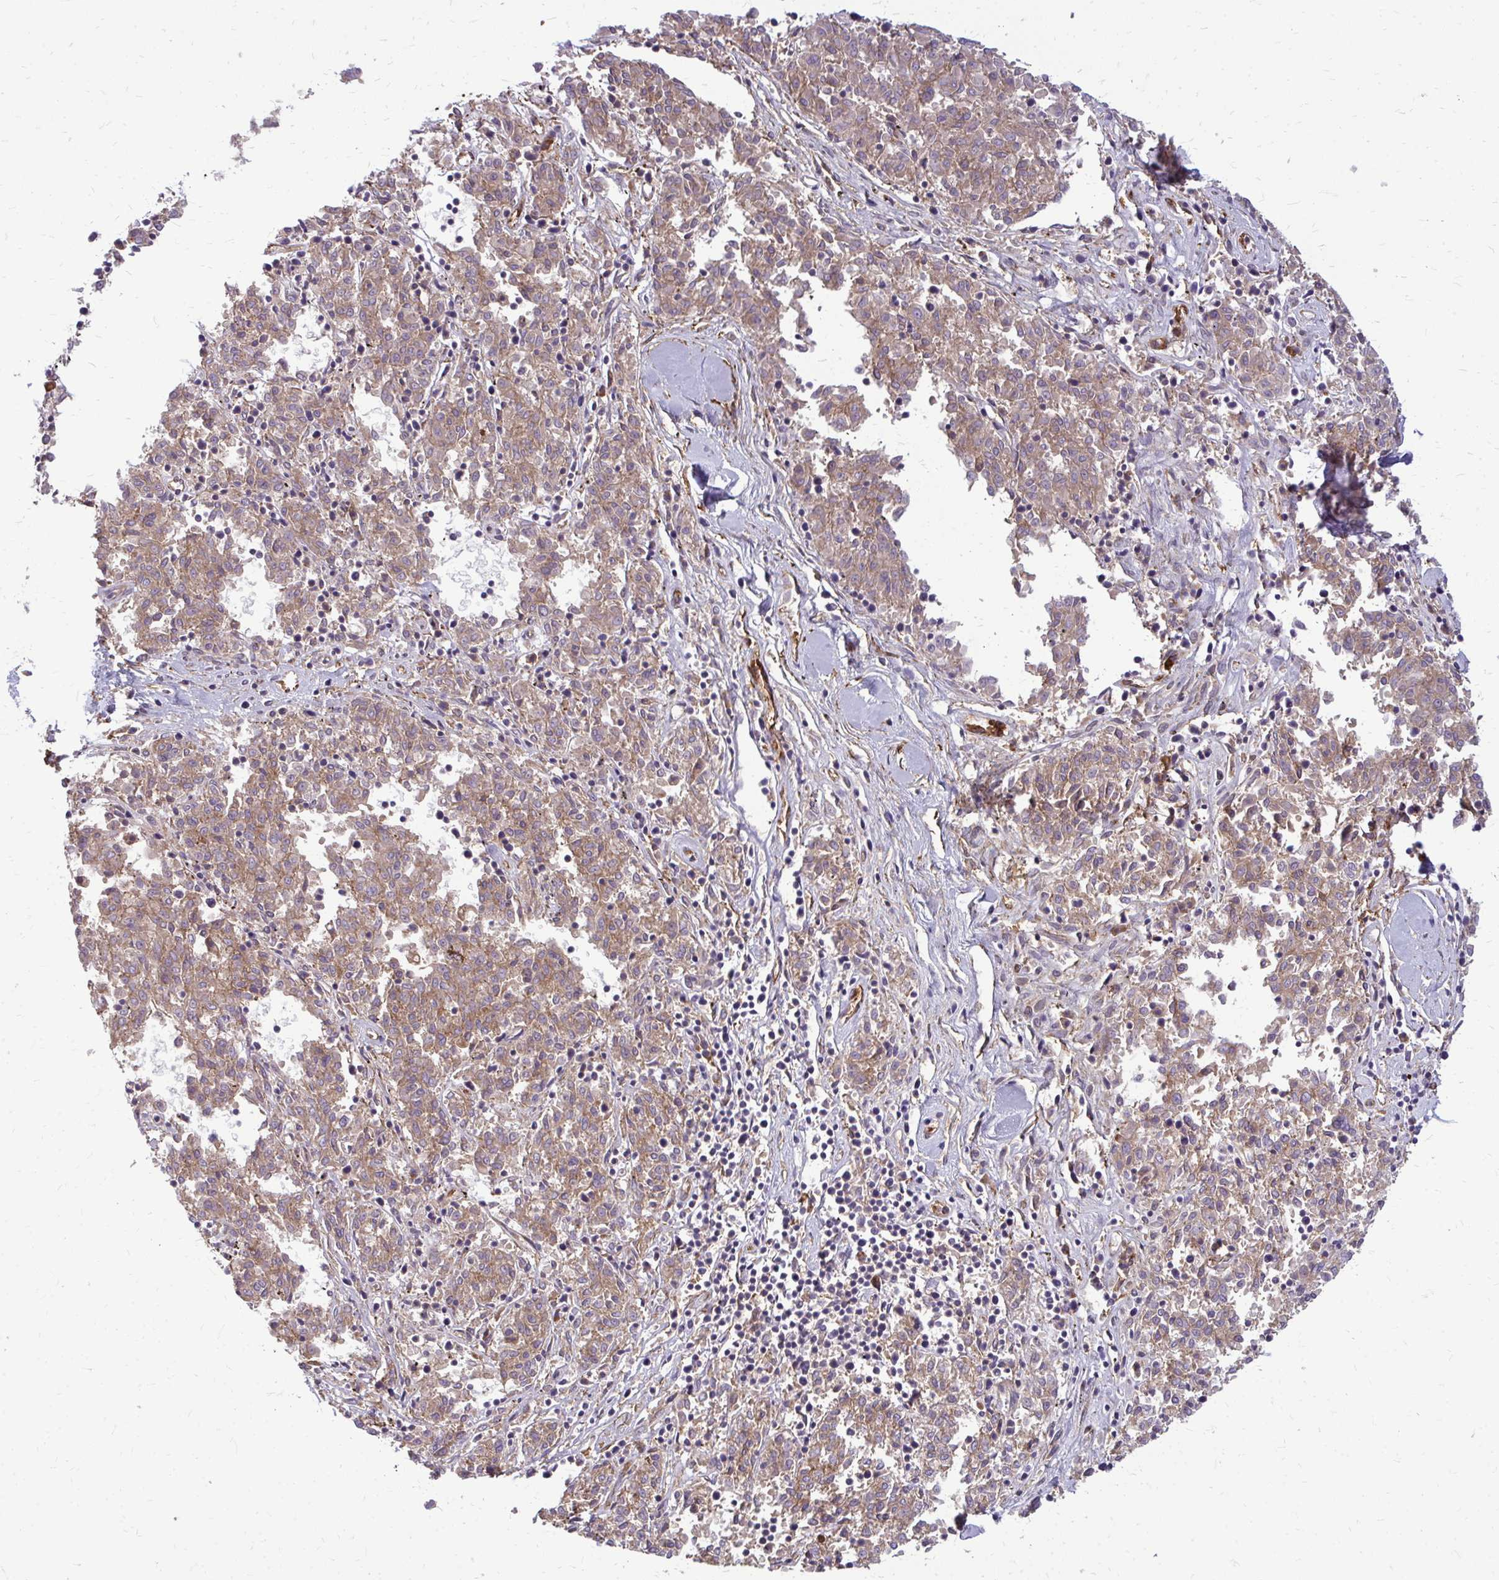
{"staining": {"intensity": "moderate", "quantity": ">75%", "location": "cytoplasmic/membranous"}, "tissue": "melanoma", "cell_type": "Tumor cells", "image_type": "cancer", "snomed": [{"axis": "morphology", "description": "Malignant melanoma, NOS"}, {"axis": "topography", "description": "Skin"}], "caption": "Tumor cells show medium levels of moderate cytoplasmic/membranous positivity in about >75% of cells in melanoma.", "gene": "OXNAD1", "patient": {"sex": "female", "age": 72}}